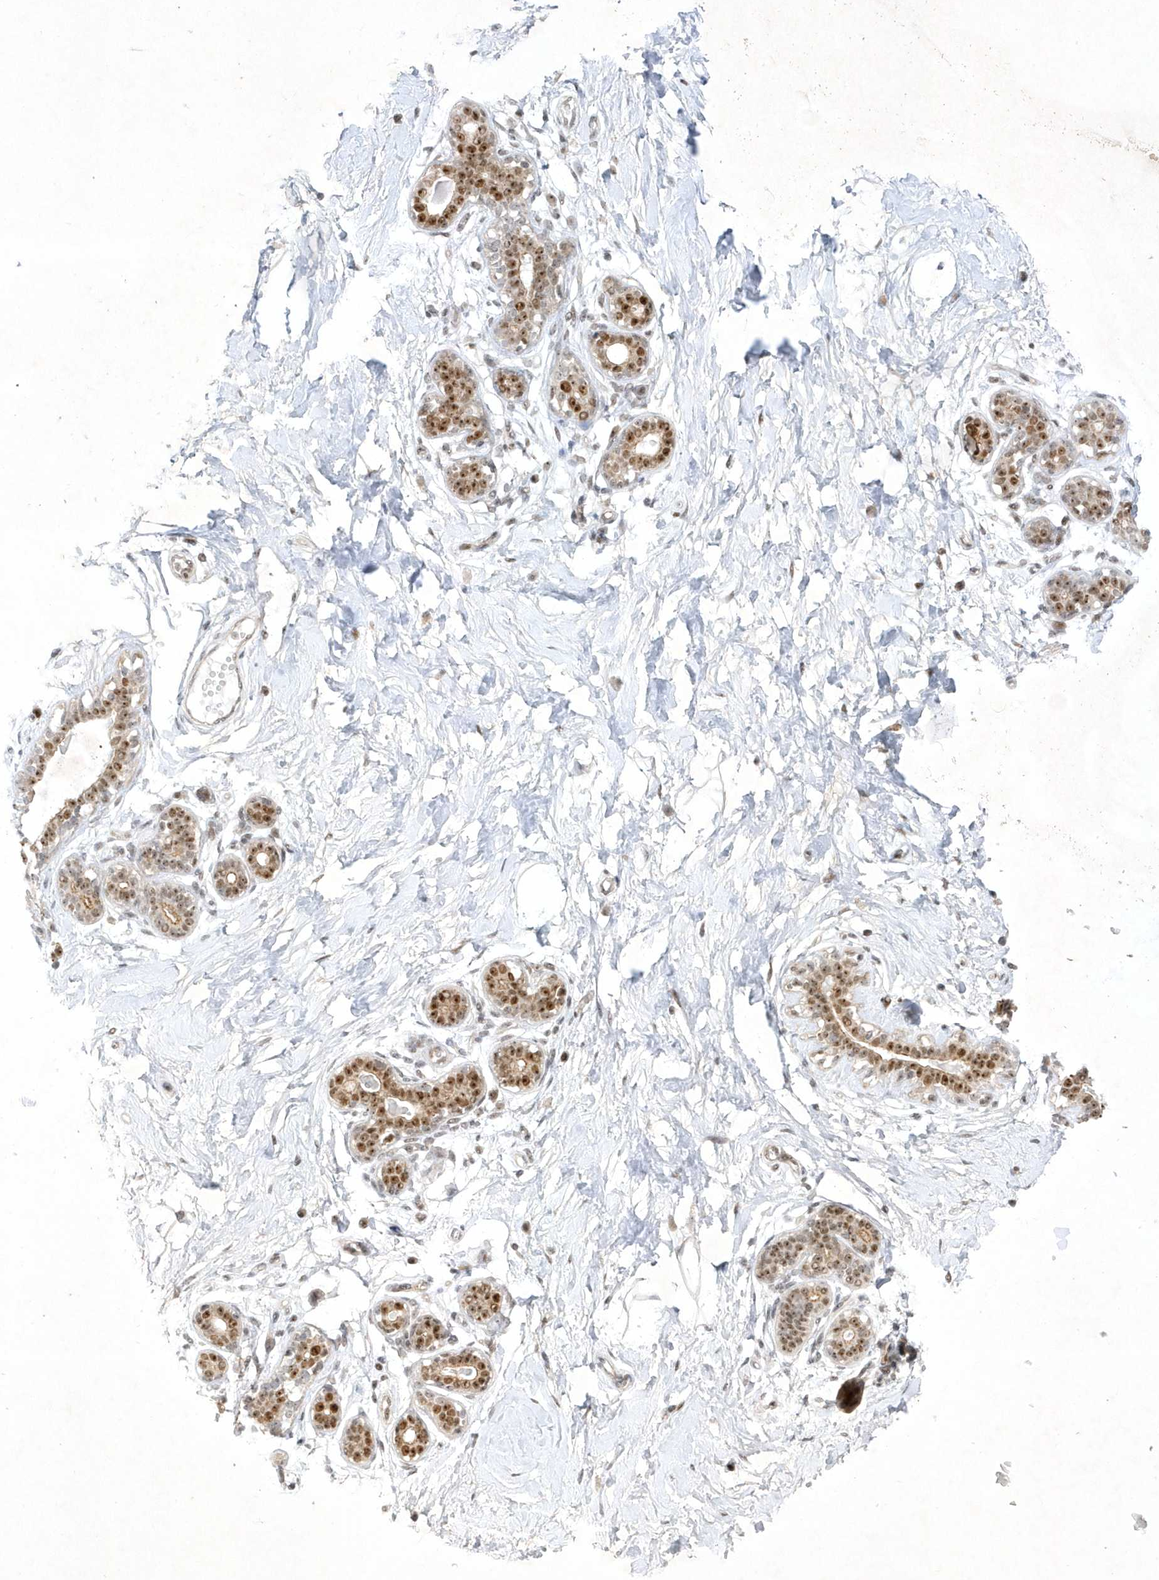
{"staining": {"intensity": "moderate", "quantity": ">75%", "location": "nuclear"}, "tissue": "breast", "cell_type": "Adipocytes", "image_type": "normal", "snomed": [{"axis": "morphology", "description": "Normal tissue, NOS"}, {"axis": "morphology", "description": "Adenoma, NOS"}, {"axis": "topography", "description": "Breast"}], "caption": "Immunohistochemistry histopathology image of unremarkable breast: breast stained using immunohistochemistry reveals medium levels of moderate protein expression localized specifically in the nuclear of adipocytes, appearing as a nuclear brown color.", "gene": "NPM3", "patient": {"sex": "female", "age": 23}}